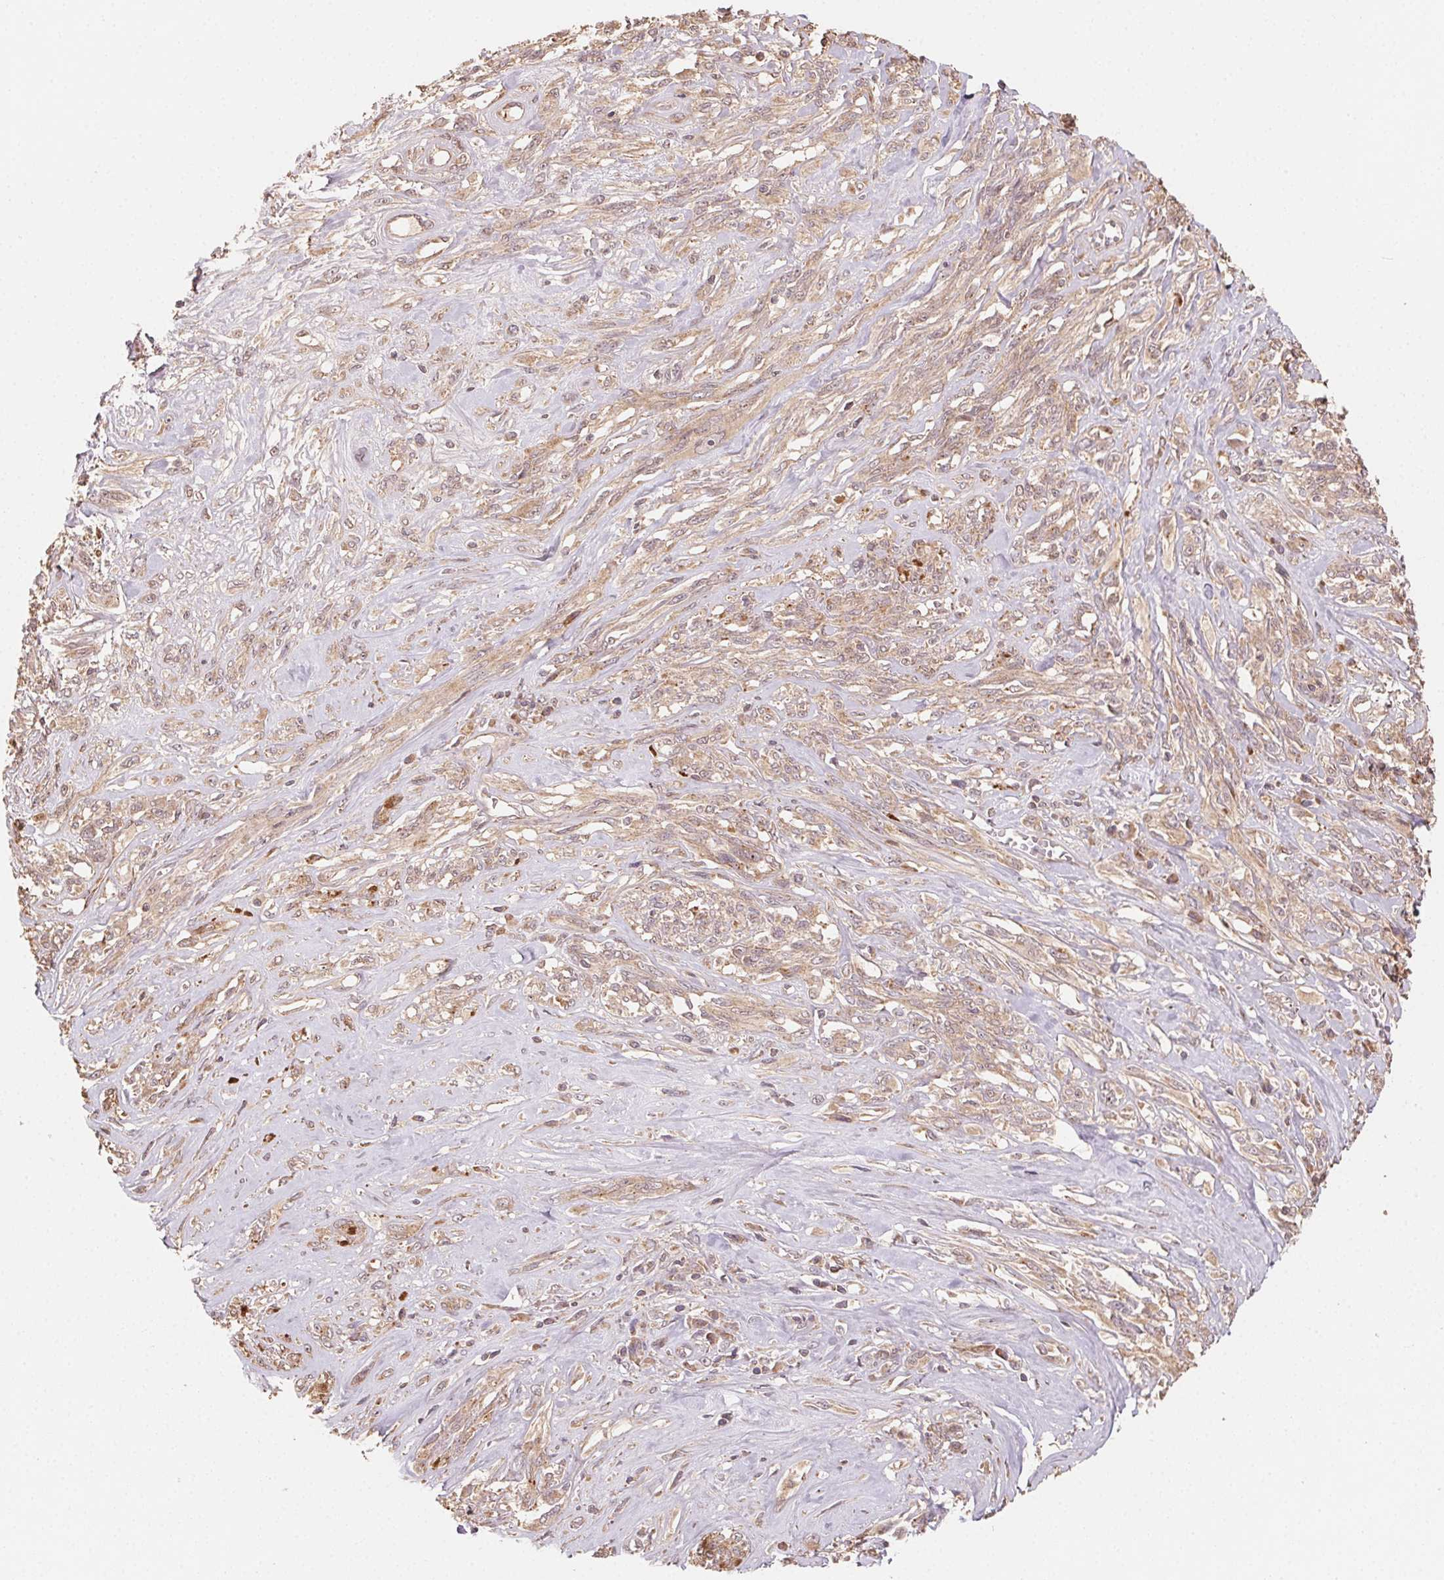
{"staining": {"intensity": "weak", "quantity": ">75%", "location": "cytoplasmic/membranous"}, "tissue": "melanoma", "cell_type": "Tumor cells", "image_type": "cancer", "snomed": [{"axis": "morphology", "description": "Malignant melanoma, NOS"}, {"axis": "topography", "description": "Skin"}], "caption": "High-magnification brightfield microscopy of melanoma stained with DAB (brown) and counterstained with hematoxylin (blue). tumor cells exhibit weak cytoplasmic/membranous positivity is appreciated in approximately>75% of cells.", "gene": "WBP2", "patient": {"sex": "female", "age": 91}}